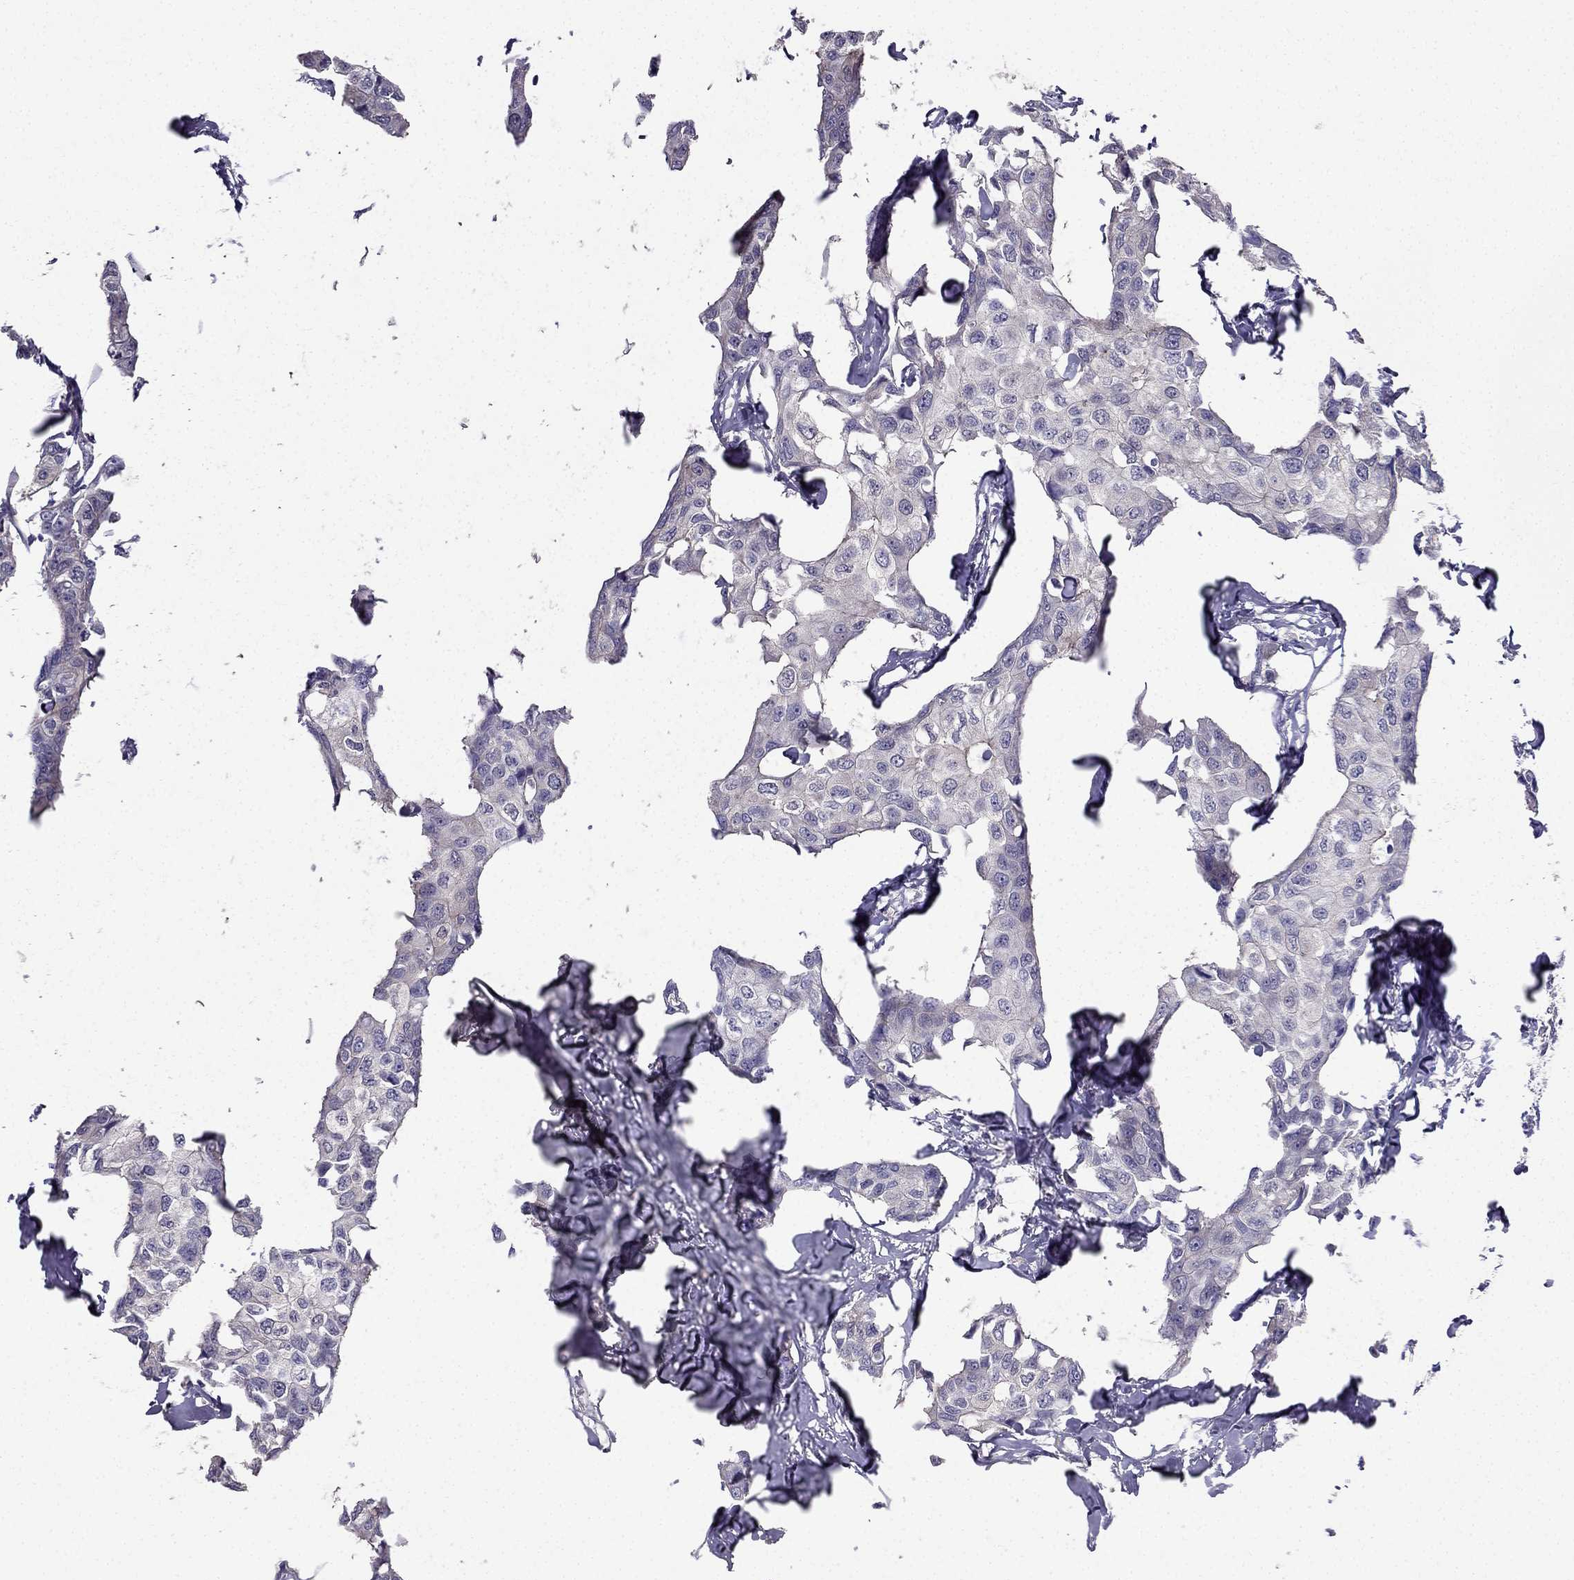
{"staining": {"intensity": "negative", "quantity": "none", "location": "none"}, "tissue": "breast cancer", "cell_type": "Tumor cells", "image_type": "cancer", "snomed": [{"axis": "morphology", "description": "Duct carcinoma"}, {"axis": "topography", "description": "Breast"}], "caption": "Immunohistochemical staining of human breast infiltrating ductal carcinoma exhibits no significant staining in tumor cells. (DAB (3,3'-diaminobenzidine) immunohistochemistry, high magnification).", "gene": "AS3MT", "patient": {"sex": "female", "age": 80}}